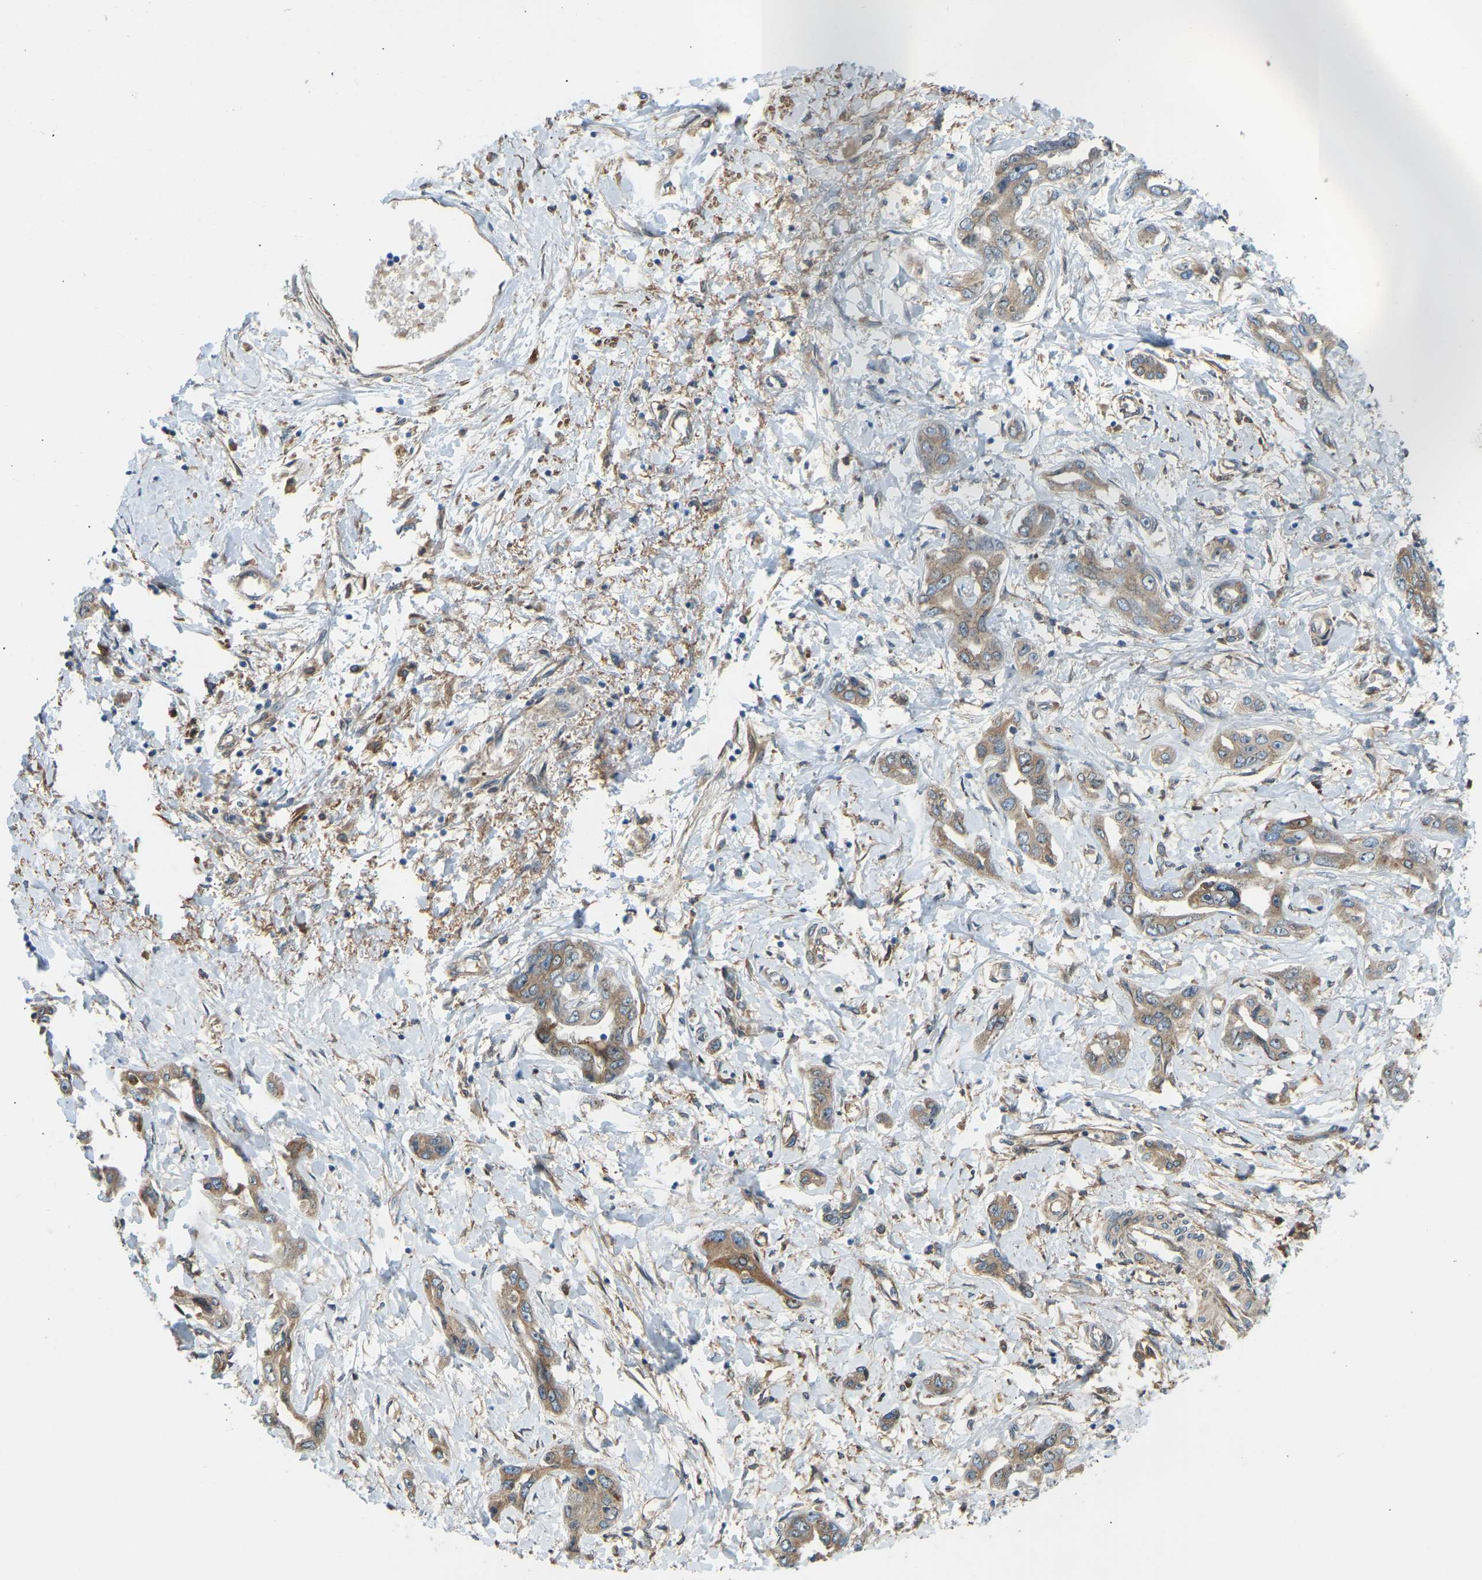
{"staining": {"intensity": "moderate", "quantity": ">75%", "location": "cytoplasmic/membranous"}, "tissue": "liver cancer", "cell_type": "Tumor cells", "image_type": "cancer", "snomed": [{"axis": "morphology", "description": "Cholangiocarcinoma"}, {"axis": "topography", "description": "Liver"}], "caption": "Immunohistochemistry (IHC) micrograph of neoplastic tissue: liver cancer (cholangiocarcinoma) stained using immunohistochemistry reveals medium levels of moderate protein expression localized specifically in the cytoplasmic/membranous of tumor cells, appearing as a cytoplasmic/membranous brown color.", "gene": "OS9", "patient": {"sex": "male", "age": 59}}